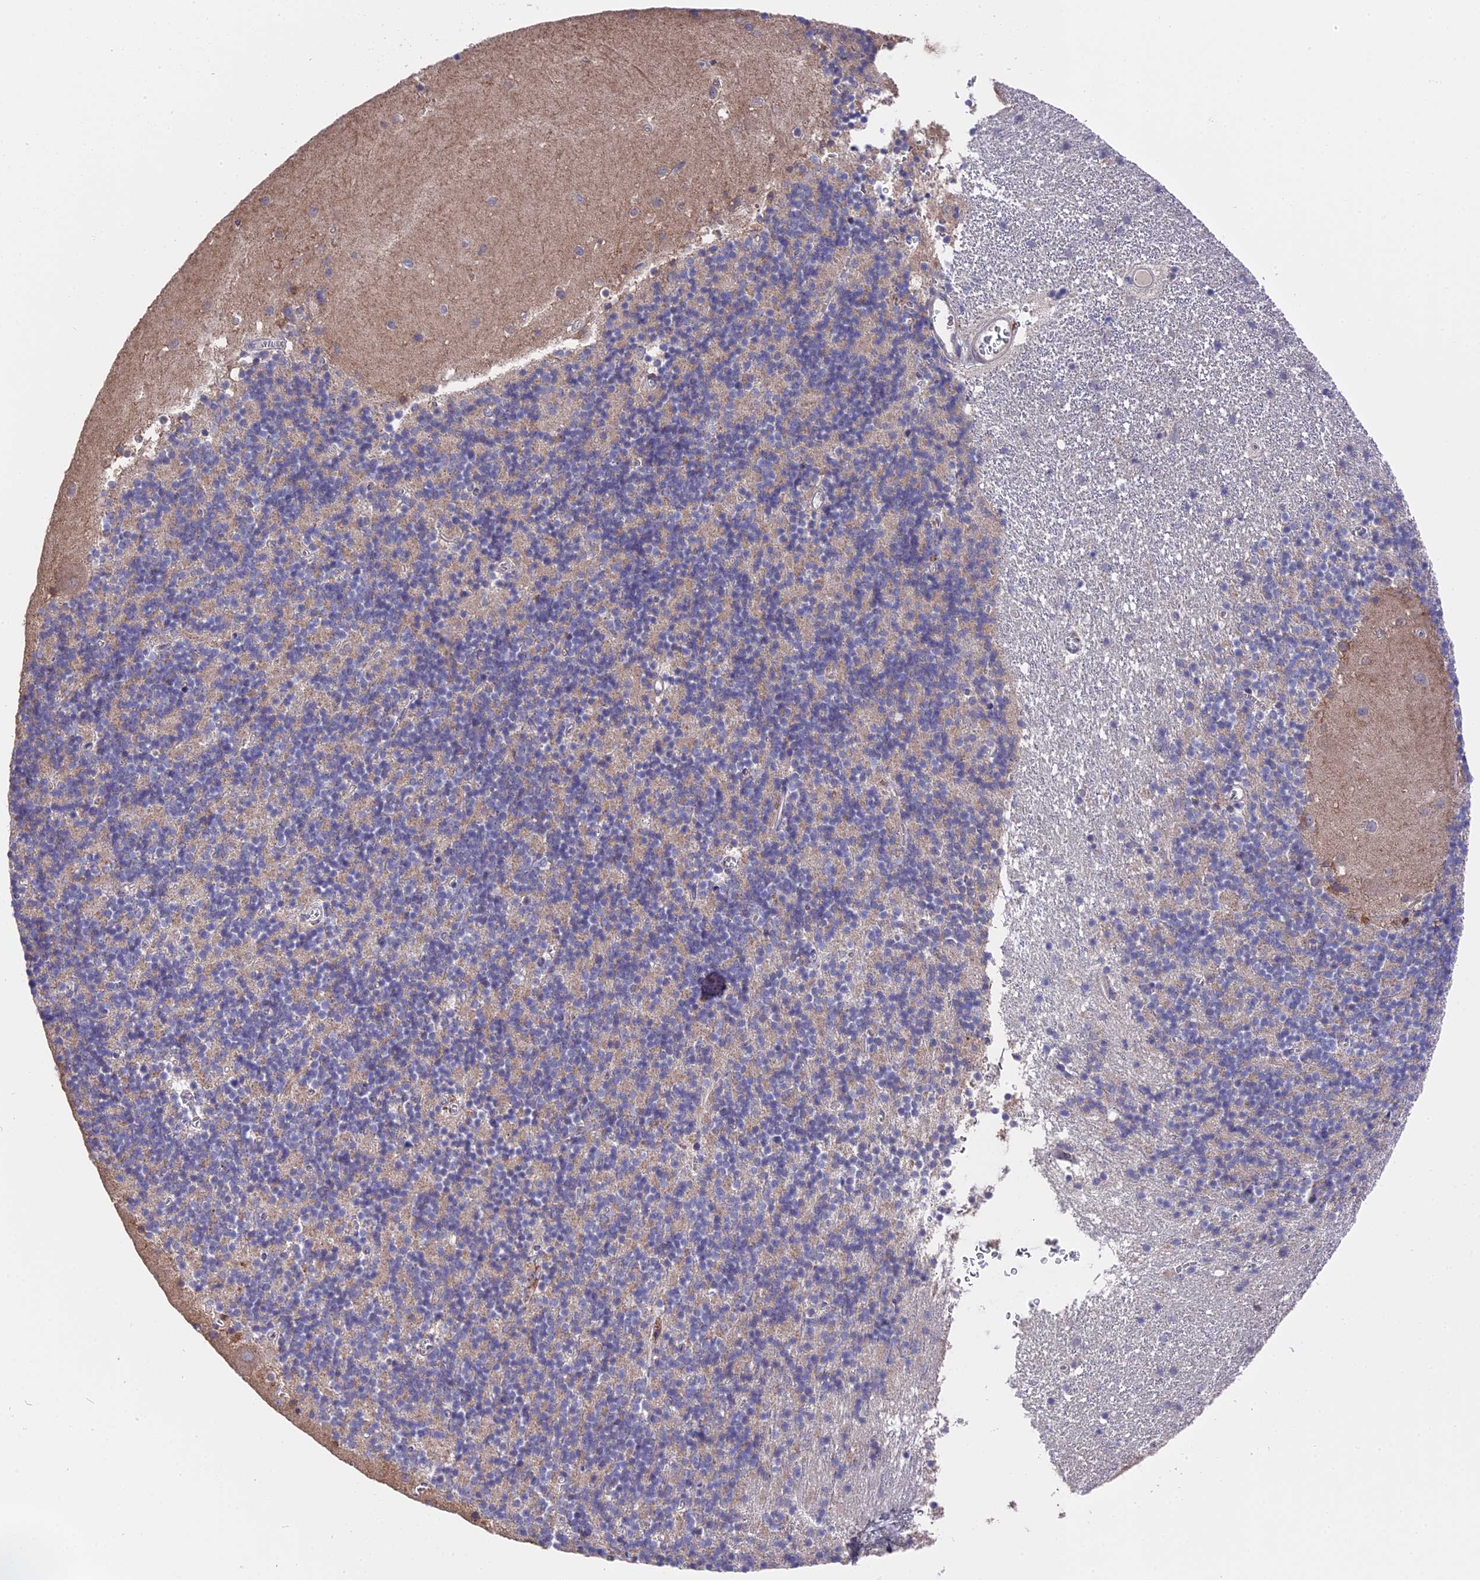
{"staining": {"intensity": "negative", "quantity": "none", "location": "none"}, "tissue": "cerebellum", "cell_type": "Cells in granular layer", "image_type": "normal", "snomed": [{"axis": "morphology", "description": "Normal tissue, NOS"}, {"axis": "topography", "description": "Cerebellum"}], "caption": "Immunohistochemistry of normal cerebellum exhibits no staining in cells in granular layer. The staining was performed using DAB (3,3'-diaminobenzidine) to visualize the protein expression in brown, while the nuclei were stained in blue with hematoxylin (Magnification: 20x).", "gene": "ZCCHC2", "patient": {"sex": "male", "age": 54}}